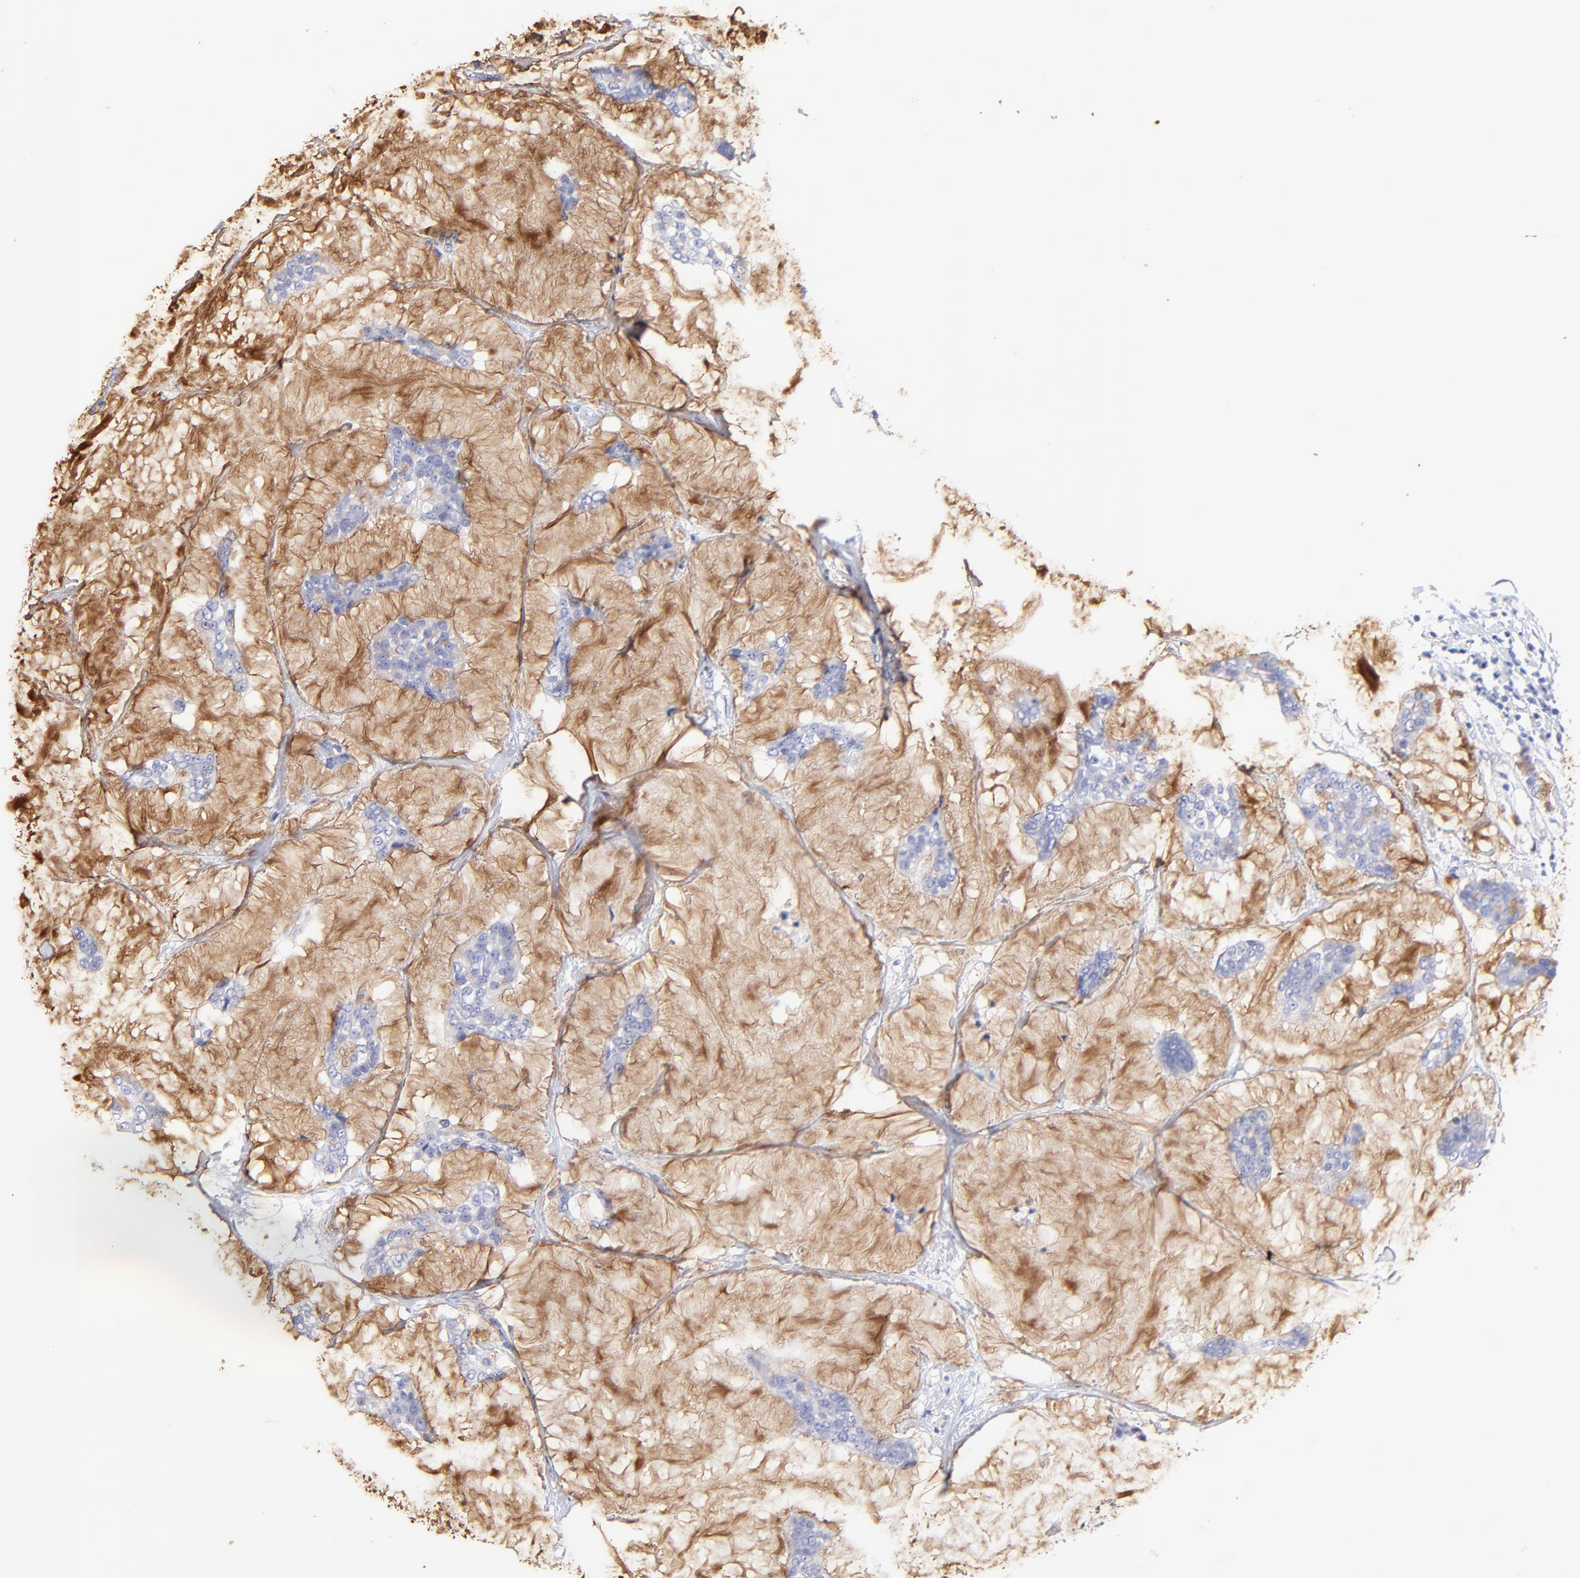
{"staining": {"intensity": "negative", "quantity": "none", "location": "none"}, "tissue": "breast cancer", "cell_type": "Tumor cells", "image_type": "cancer", "snomed": [{"axis": "morphology", "description": "Duct carcinoma"}, {"axis": "topography", "description": "Breast"}], "caption": "Human breast cancer (intraductal carcinoma) stained for a protein using IHC reveals no staining in tumor cells.", "gene": "RAB3A", "patient": {"sex": "female", "age": 93}}